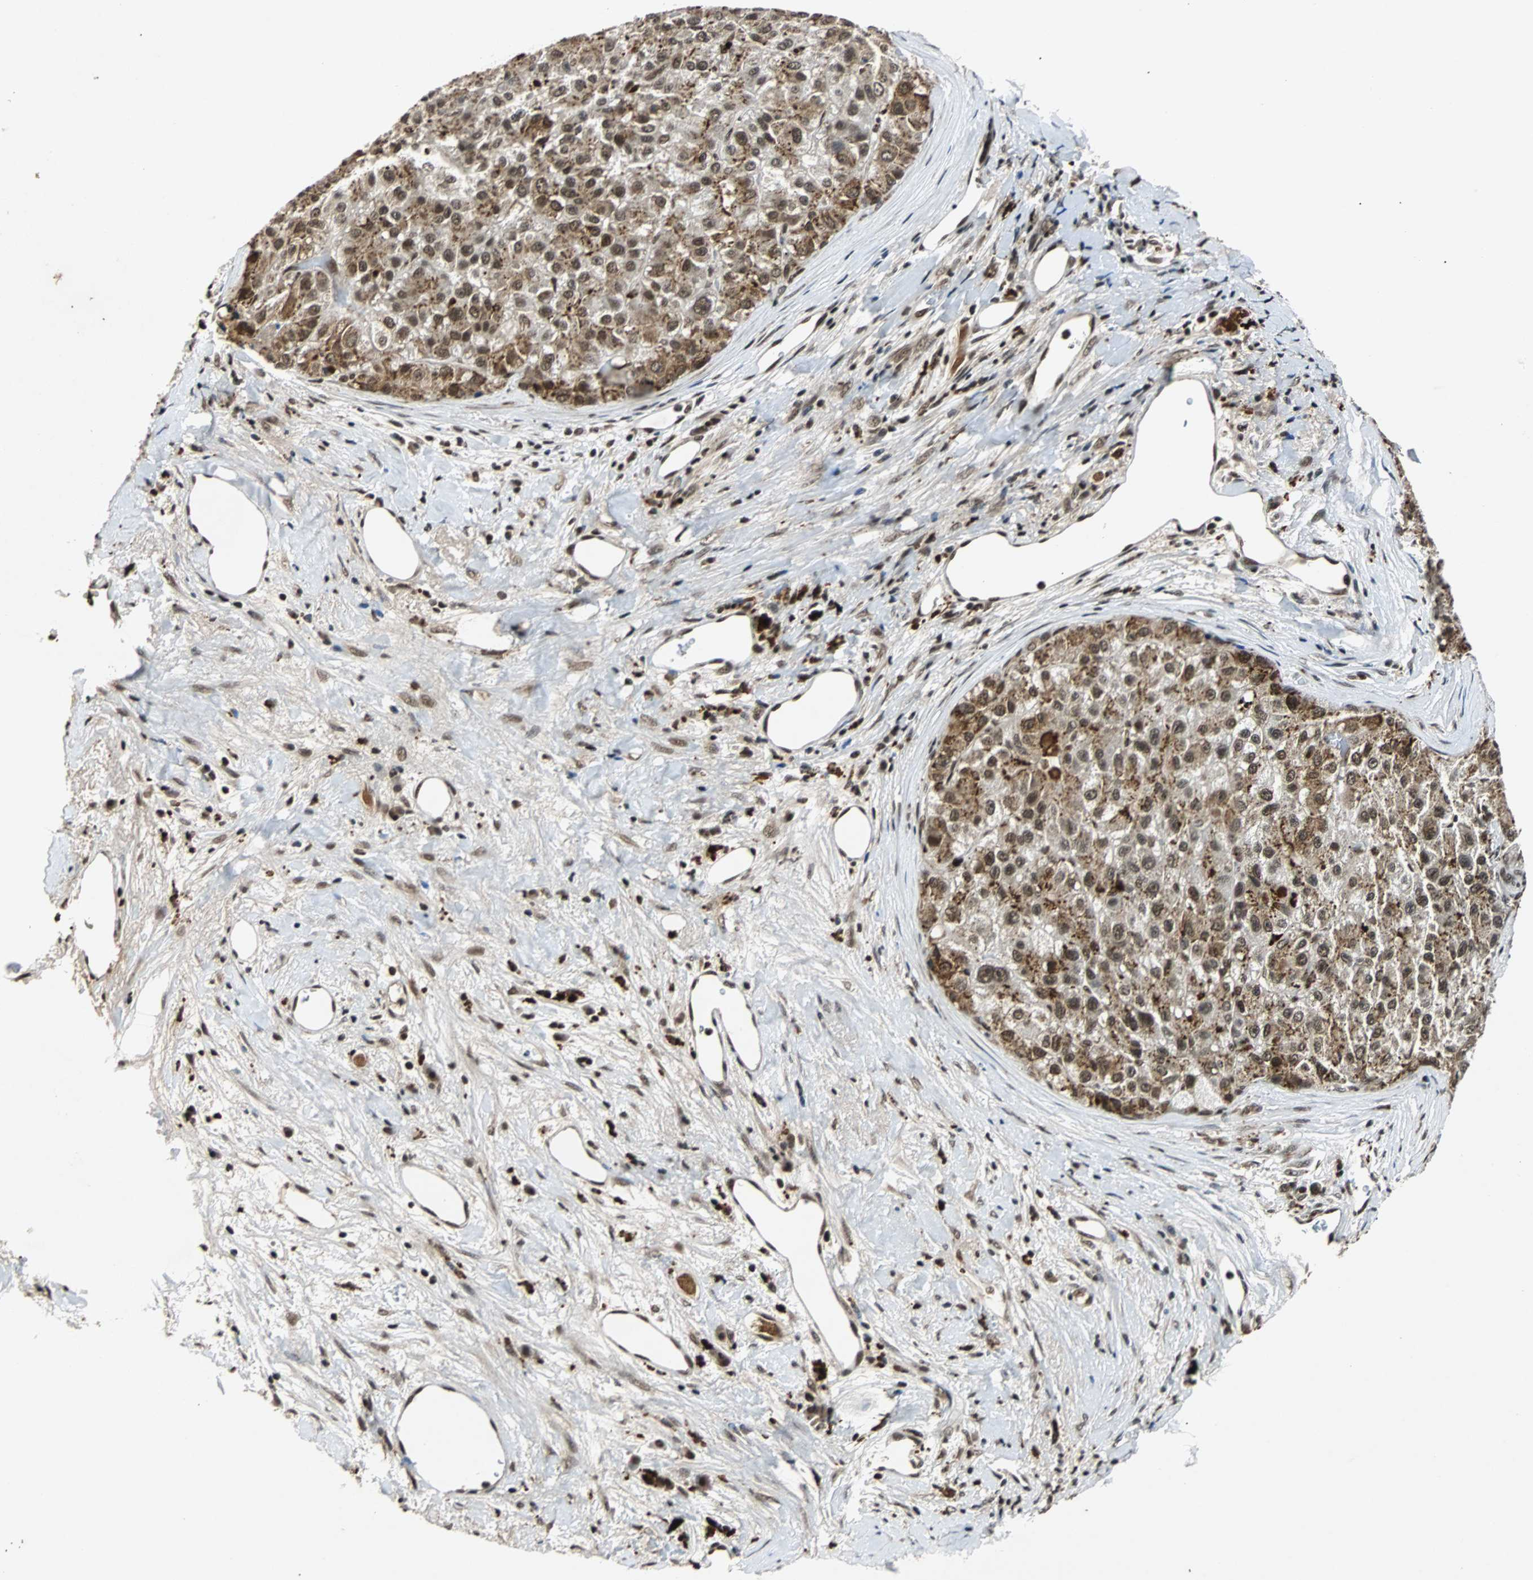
{"staining": {"intensity": "moderate", "quantity": ">75%", "location": "cytoplasmic/membranous,nuclear"}, "tissue": "liver cancer", "cell_type": "Tumor cells", "image_type": "cancer", "snomed": [{"axis": "morphology", "description": "Carcinoma, Hepatocellular, NOS"}, {"axis": "topography", "description": "Liver"}], "caption": "Human hepatocellular carcinoma (liver) stained with a brown dye shows moderate cytoplasmic/membranous and nuclear positive expression in about >75% of tumor cells.", "gene": "TAF5", "patient": {"sex": "male", "age": 80}}